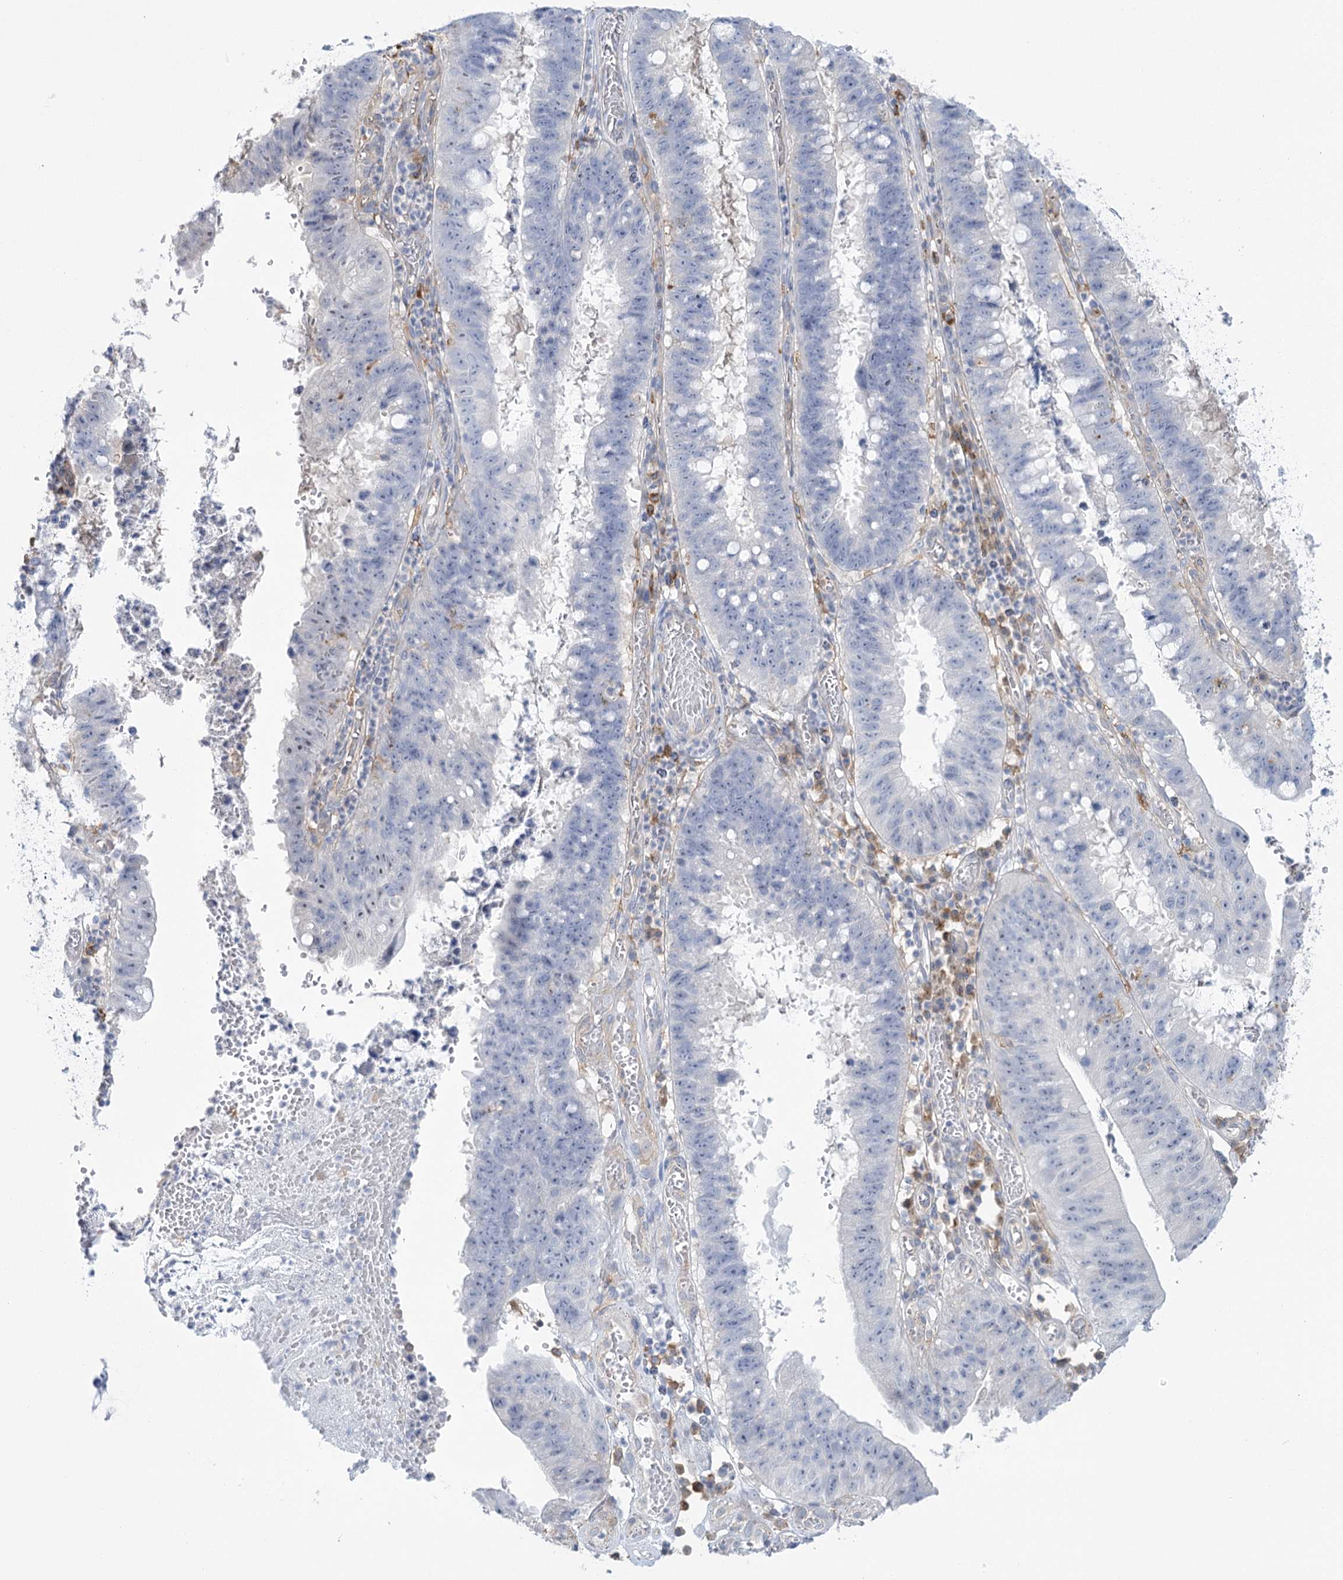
{"staining": {"intensity": "negative", "quantity": "none", "location": "none"}, "tissue": "stomach cancer", "cell_type": "Tumor cells", "image_type": "cancer", "snomed": [{"axis": "morphology", "description": "Adenocarcinoma, NOS"}, {"axis": "topography", "description": "Stomach"}], "caption": "DAB (3,3'-diaminobenzidine) immunohistochemical staining of adenocarcinoma (stomach) demonstrates no significant positivity in tumor cells.", "gene": "CCDC88A", "patient": {"sex": "male", "age": 59}}